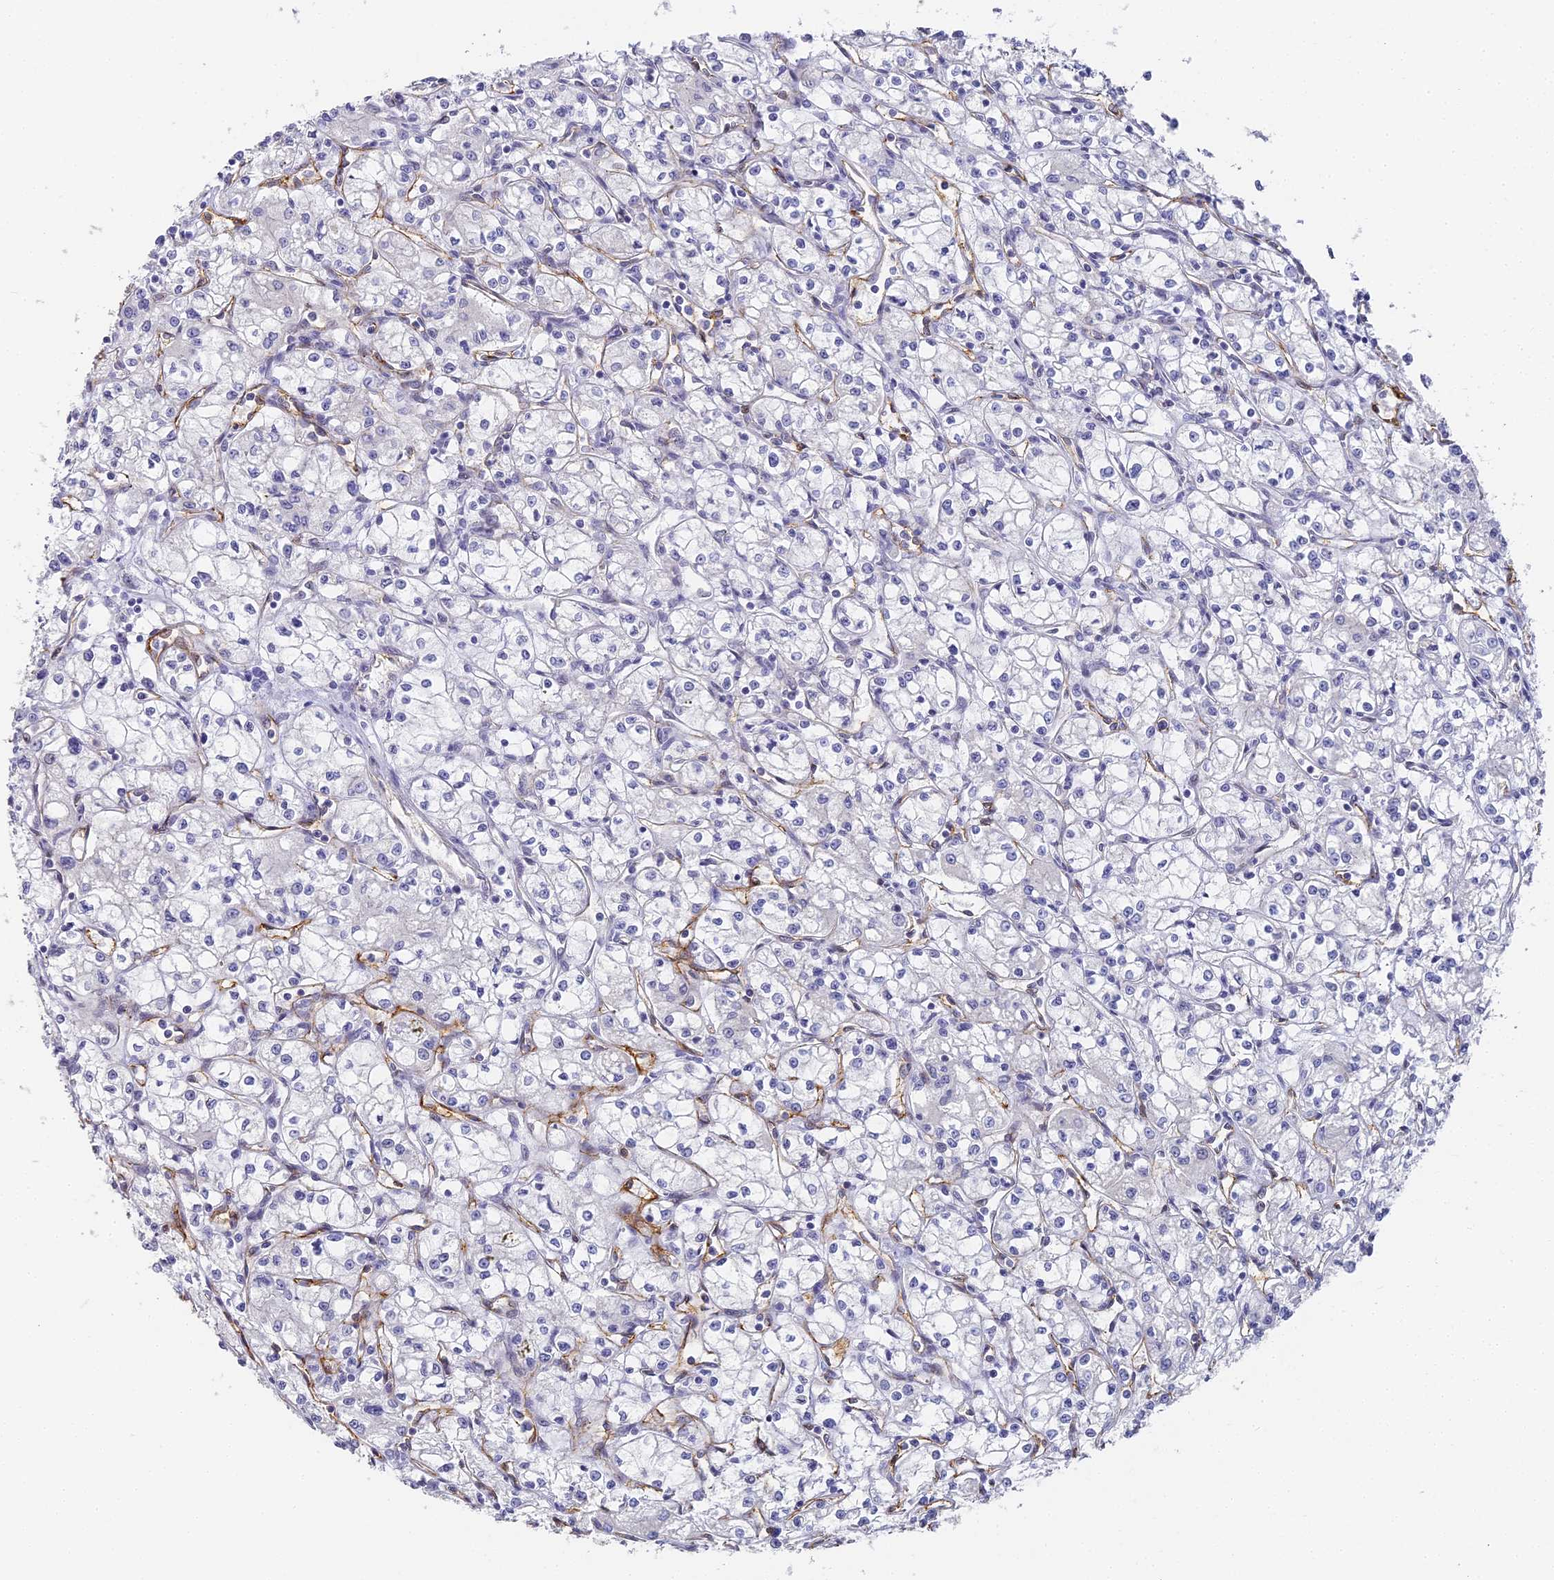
{"staining": {"intensity": "negative", "quantity": "none", "location": "none"}, "tissue": "renal cancer", "cell_type": "Tumor cells", "image_type": "cancer", "snomed": [{"axis": "morphology", "description": "Adenocarcinoma, NOS"}, {"axis": "topography", "description": "Kidney"}], "caption": "Protein analysis of renal cancer demonstrates no significant expression in tumor cells.", "gene": "GJA1", "patient": {"sex": "male", "age": 59}}